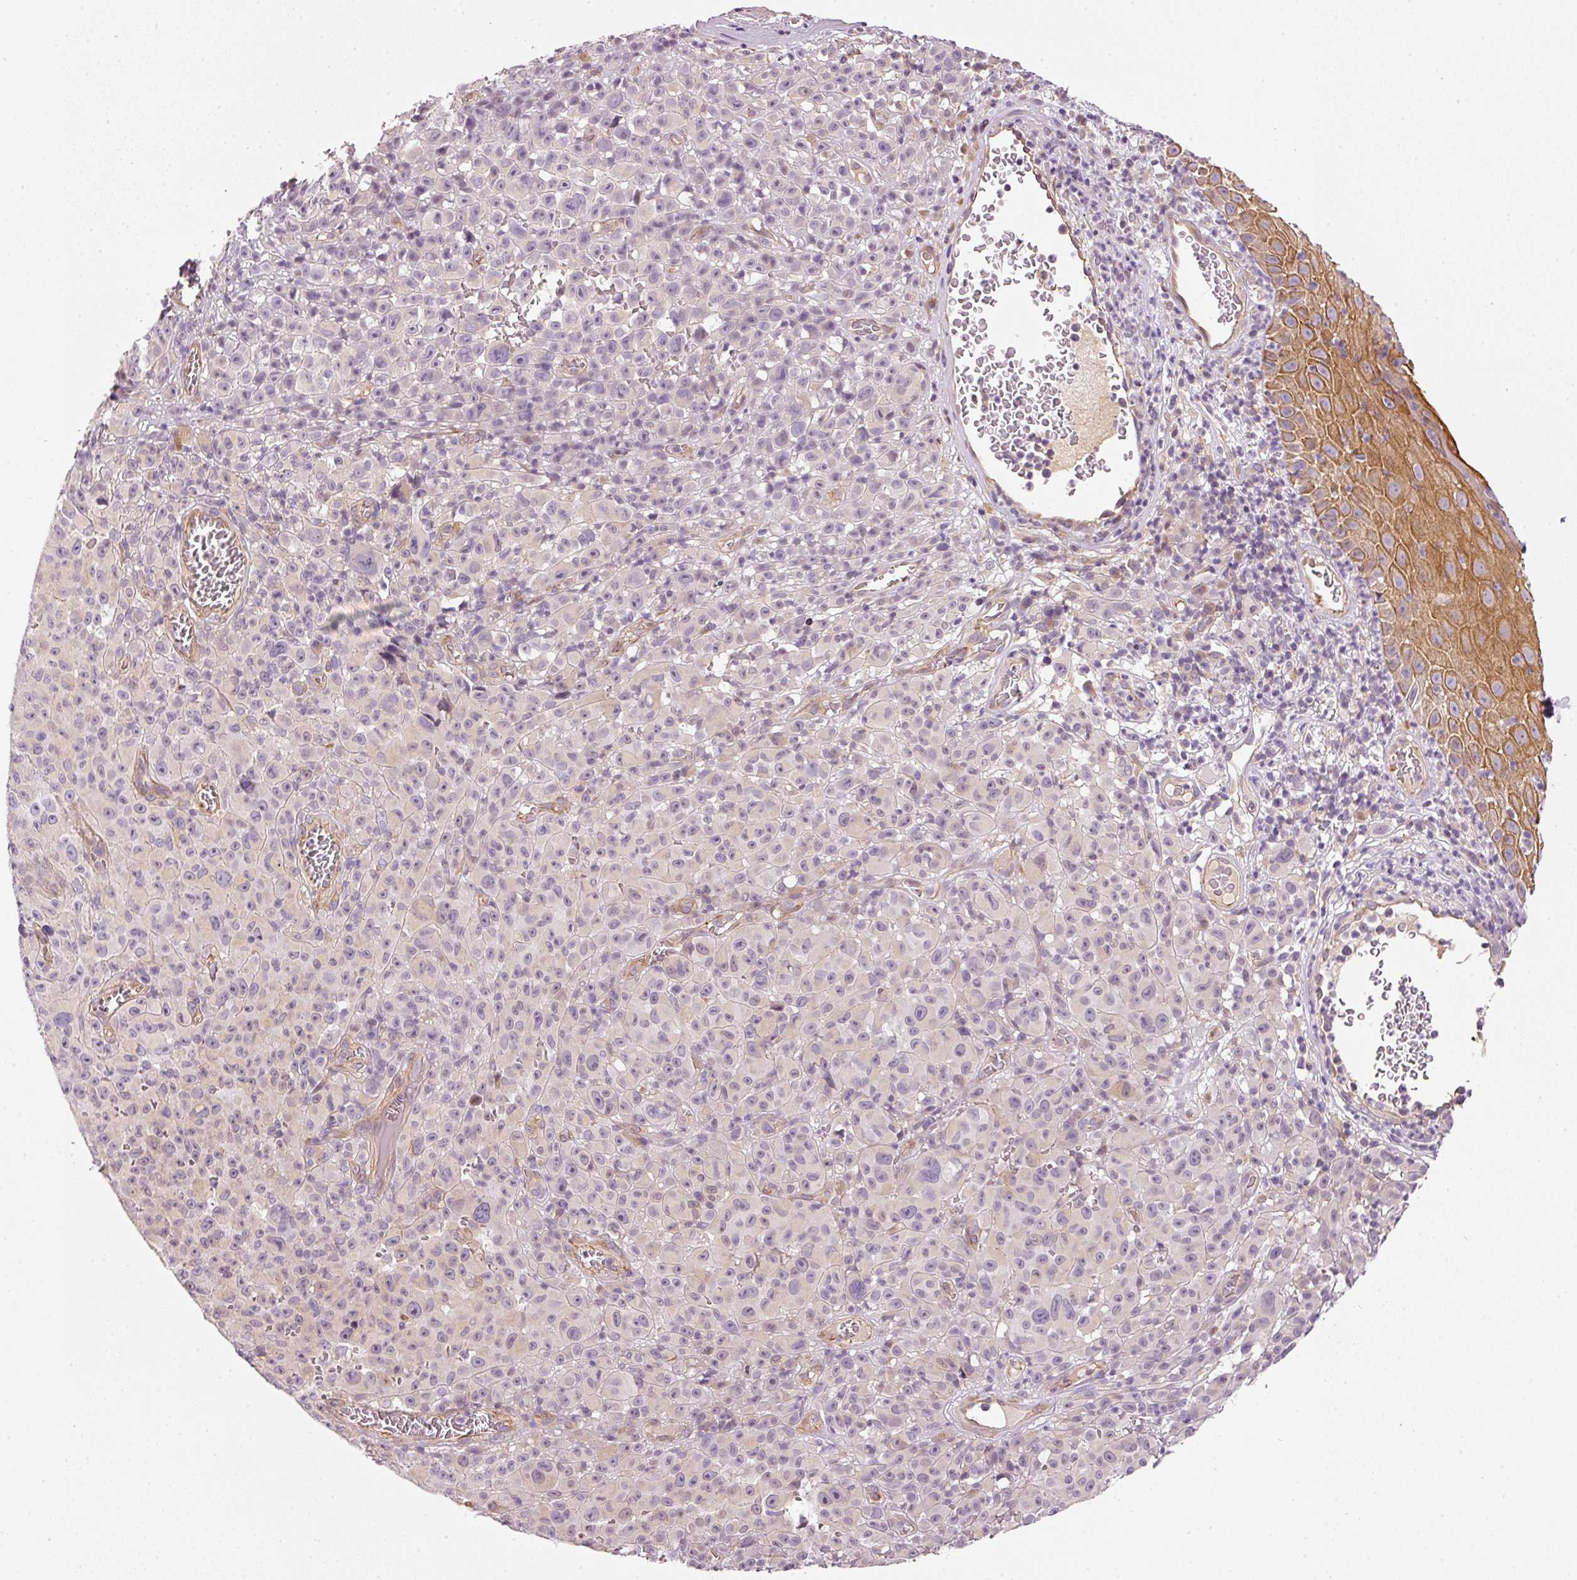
{"staining": {"intensity": "negative", "quantity": "none", "location": "none"}, "tissue": "melanoma", "cell_type": "Tumor cells", "image_type": "cancer", "snomed": [{"axis": "morphology", "description": "Malignant melanoma, NOS"}, {"axis": "topography", "description": "Skin"}], "caption": "This is a micrograph of IHC staining of melanoma, which shows no positivity in tumor cells. The staining was performed using DAB to visualize the protein expression in brown, while the nuclei were stained in blue with hematoxylin (Magnification: 20x).", "gene": "OSR2", "patient": {"sex": "female", "age": 82}}